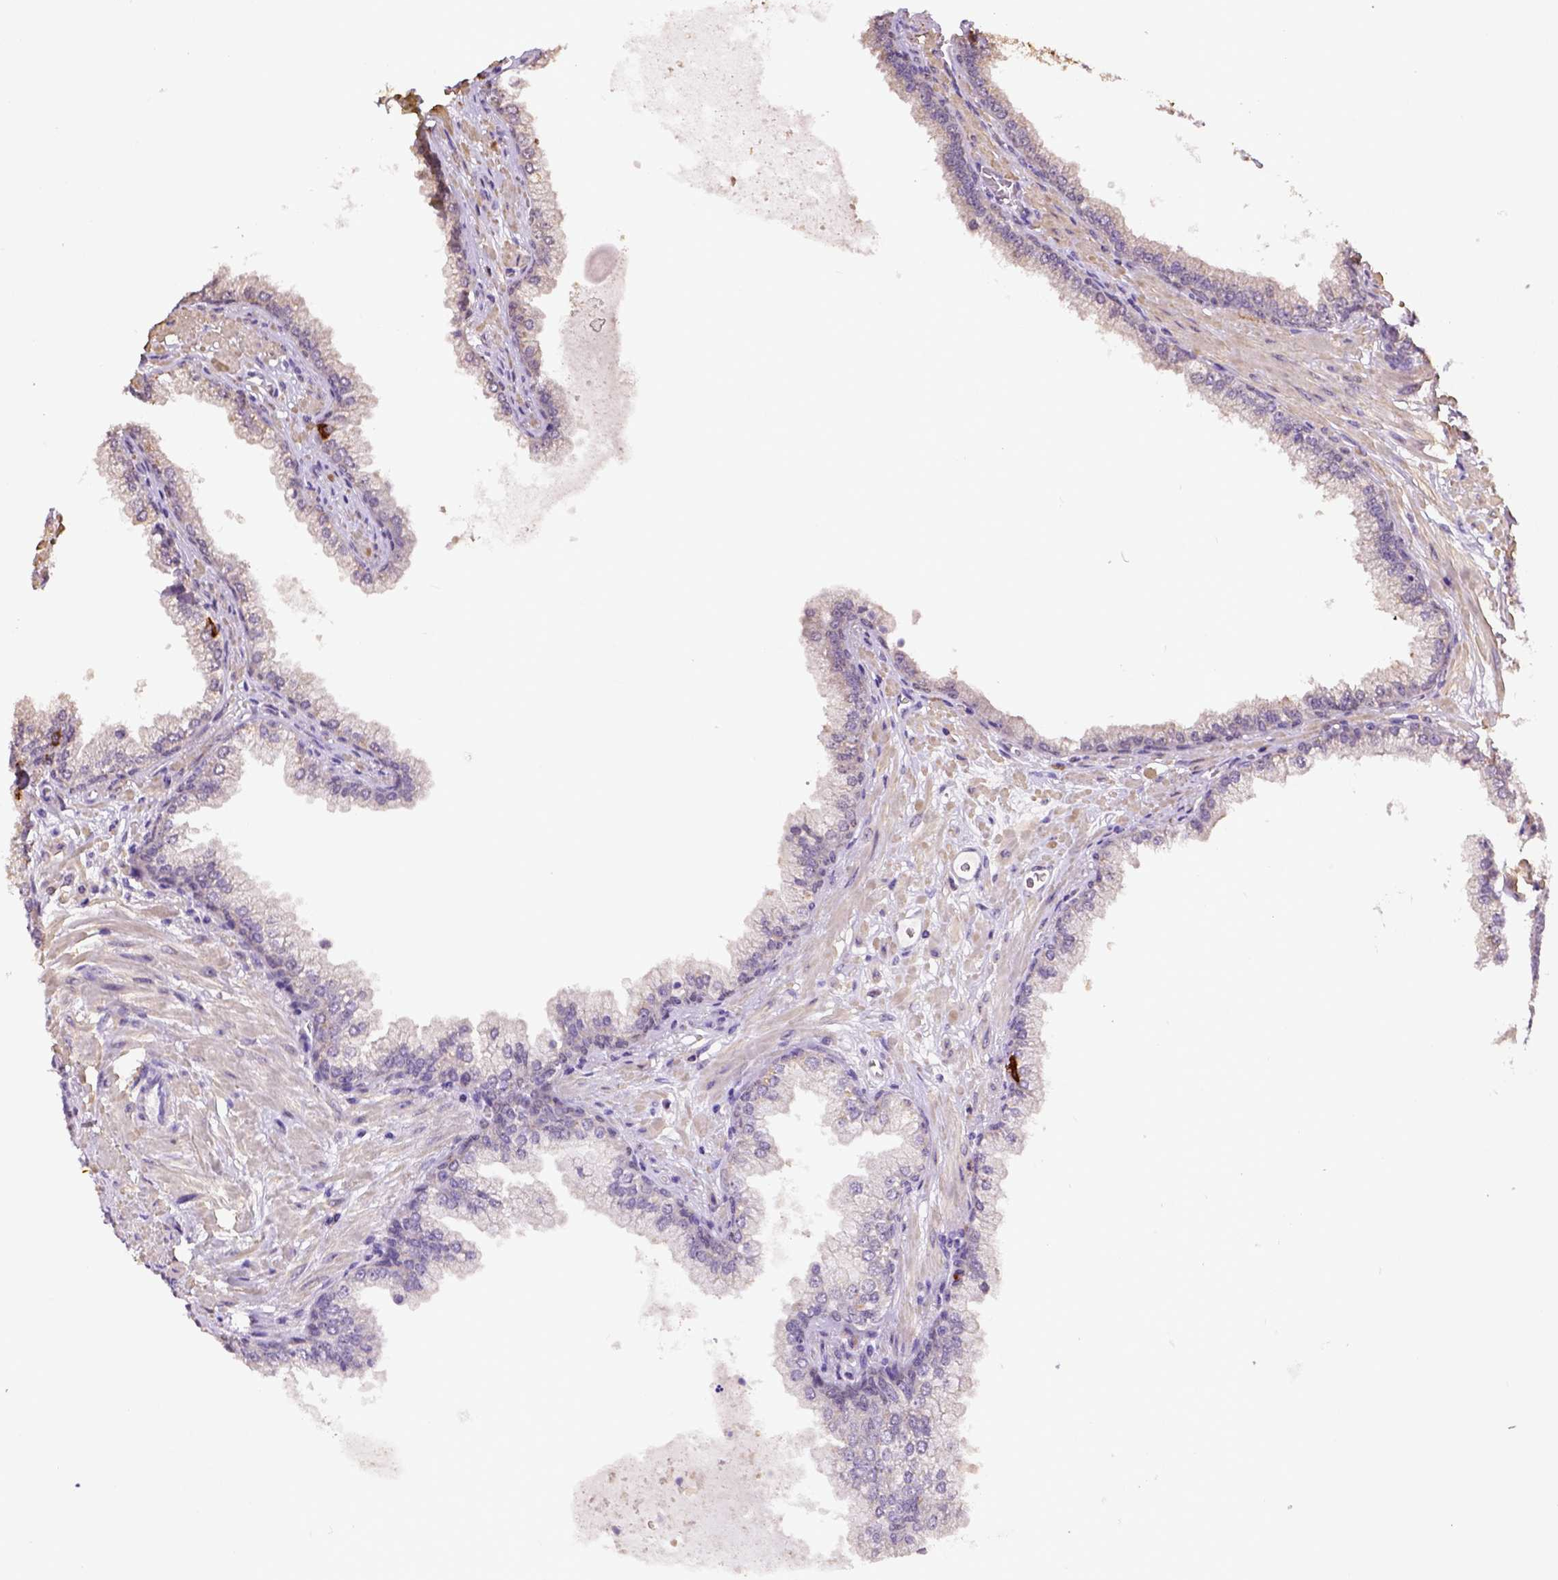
{"staining": {"intensity": "weak", "quantity": "<25%", "location": "cytoplasmic/membranous"}, "tissue": "prostate cancer", "cell_type": "Tumor cells", "image_type": "cancer", "snomed": [{"axis": "morphology", "description": "Adenocarcinoma, Low grade"}, {"axis": "topography", "description": "Prostate"}], "caption": "An IHC image of prostate adenocarcinoma (low-grade) is shown. There is no staining in tumor cells of prostate adenocarcinoma (low-grade).", "gene": "WDR17", "patient": {"sex": "male", "age": 64}}